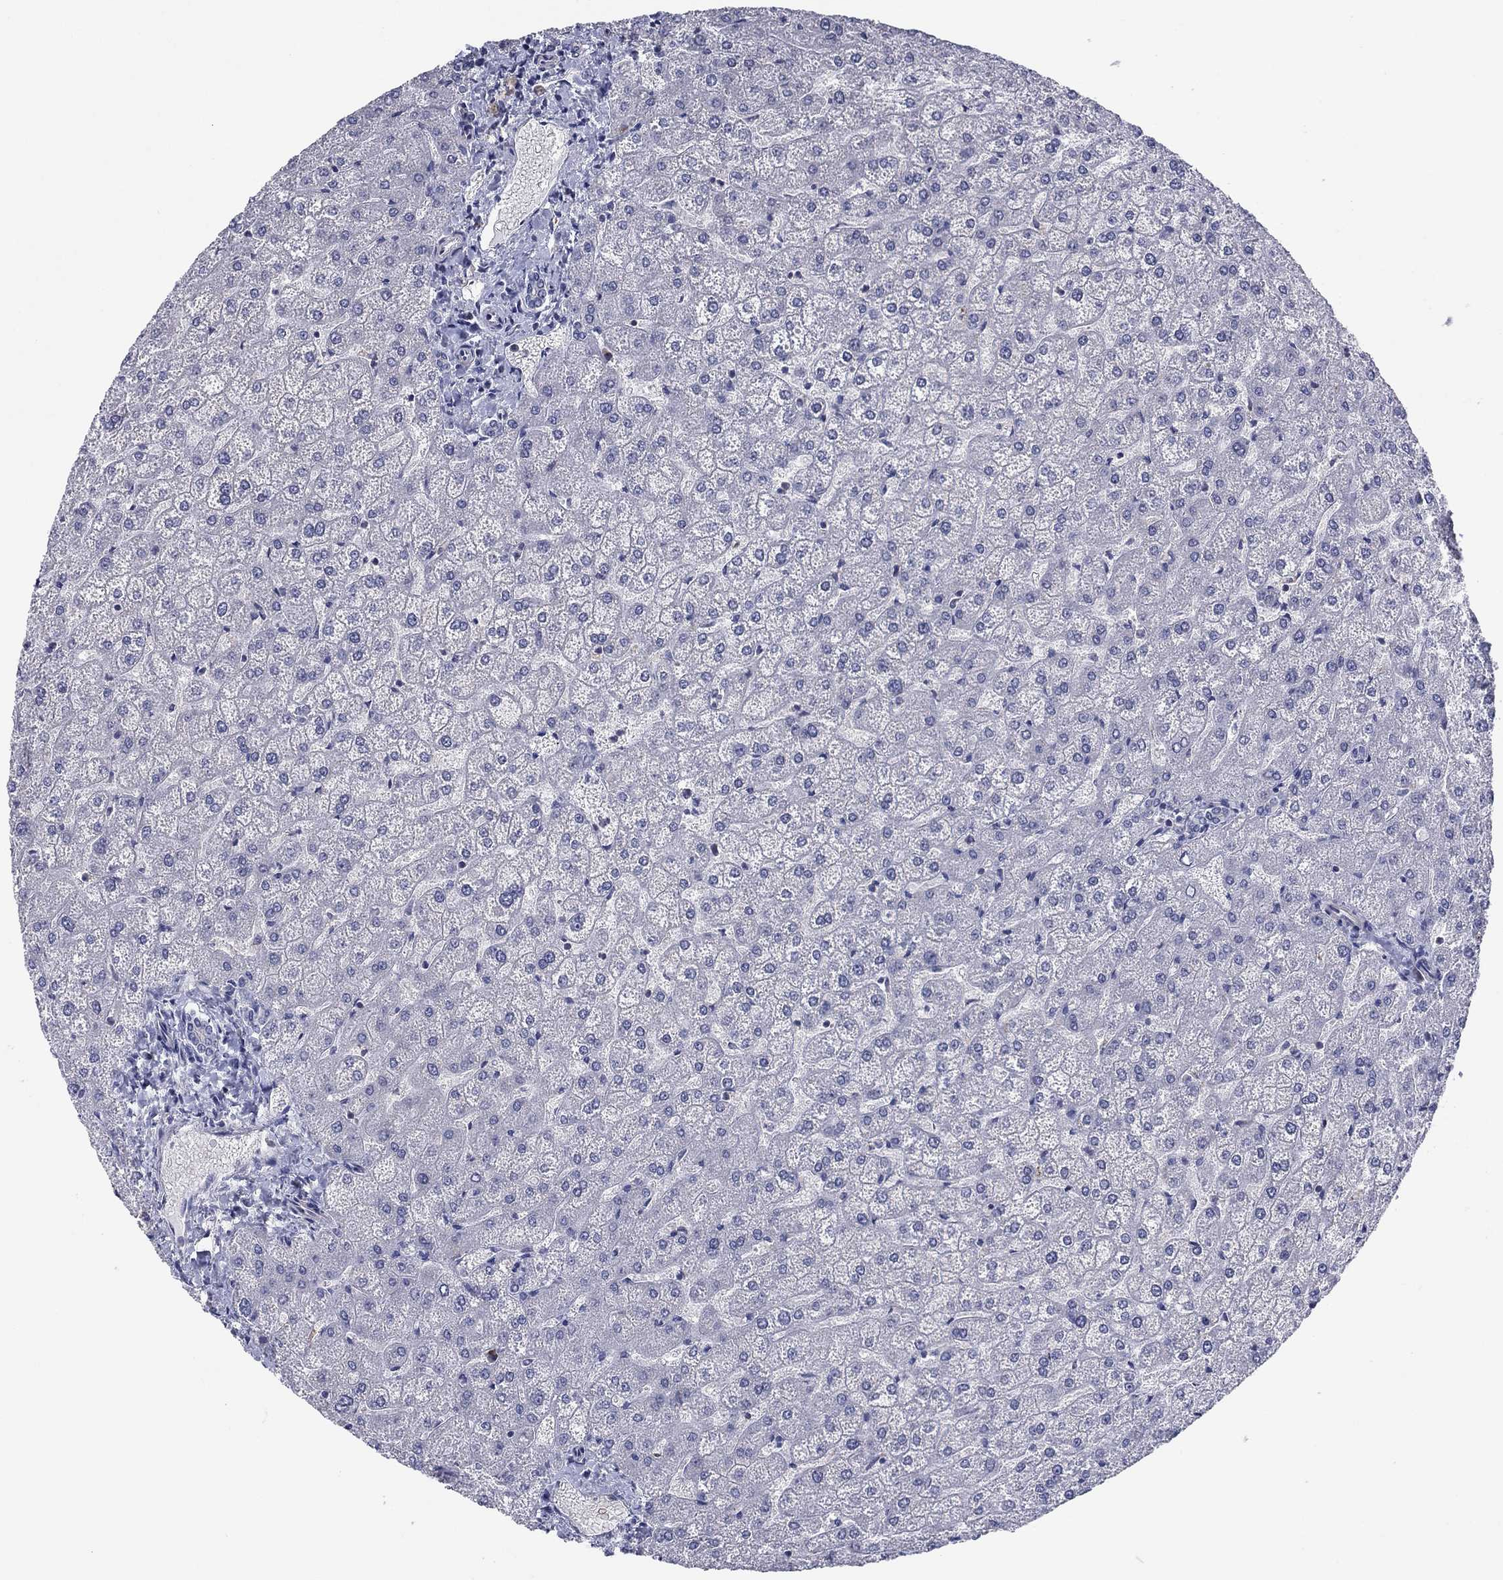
{"staining": {"intensity": "negative", "quantity": "none", "location": "none"}, "tissue": "liver", "cell_type": "Cholangiocytes", "image_type": "normal", "snomed": [{"axis": "morphology", "description": "Normal tissue, NOS"}, {"axis": "topography", "description": "Liver"}], "caption": "Immunohistochemistry (IHC) photomicrograph of normal liver: human liver stained with DAB displays no significant protein staining in cholangiocytes.", "gene": "PSD4", "patient": {"sex": "female", "age": 32}}